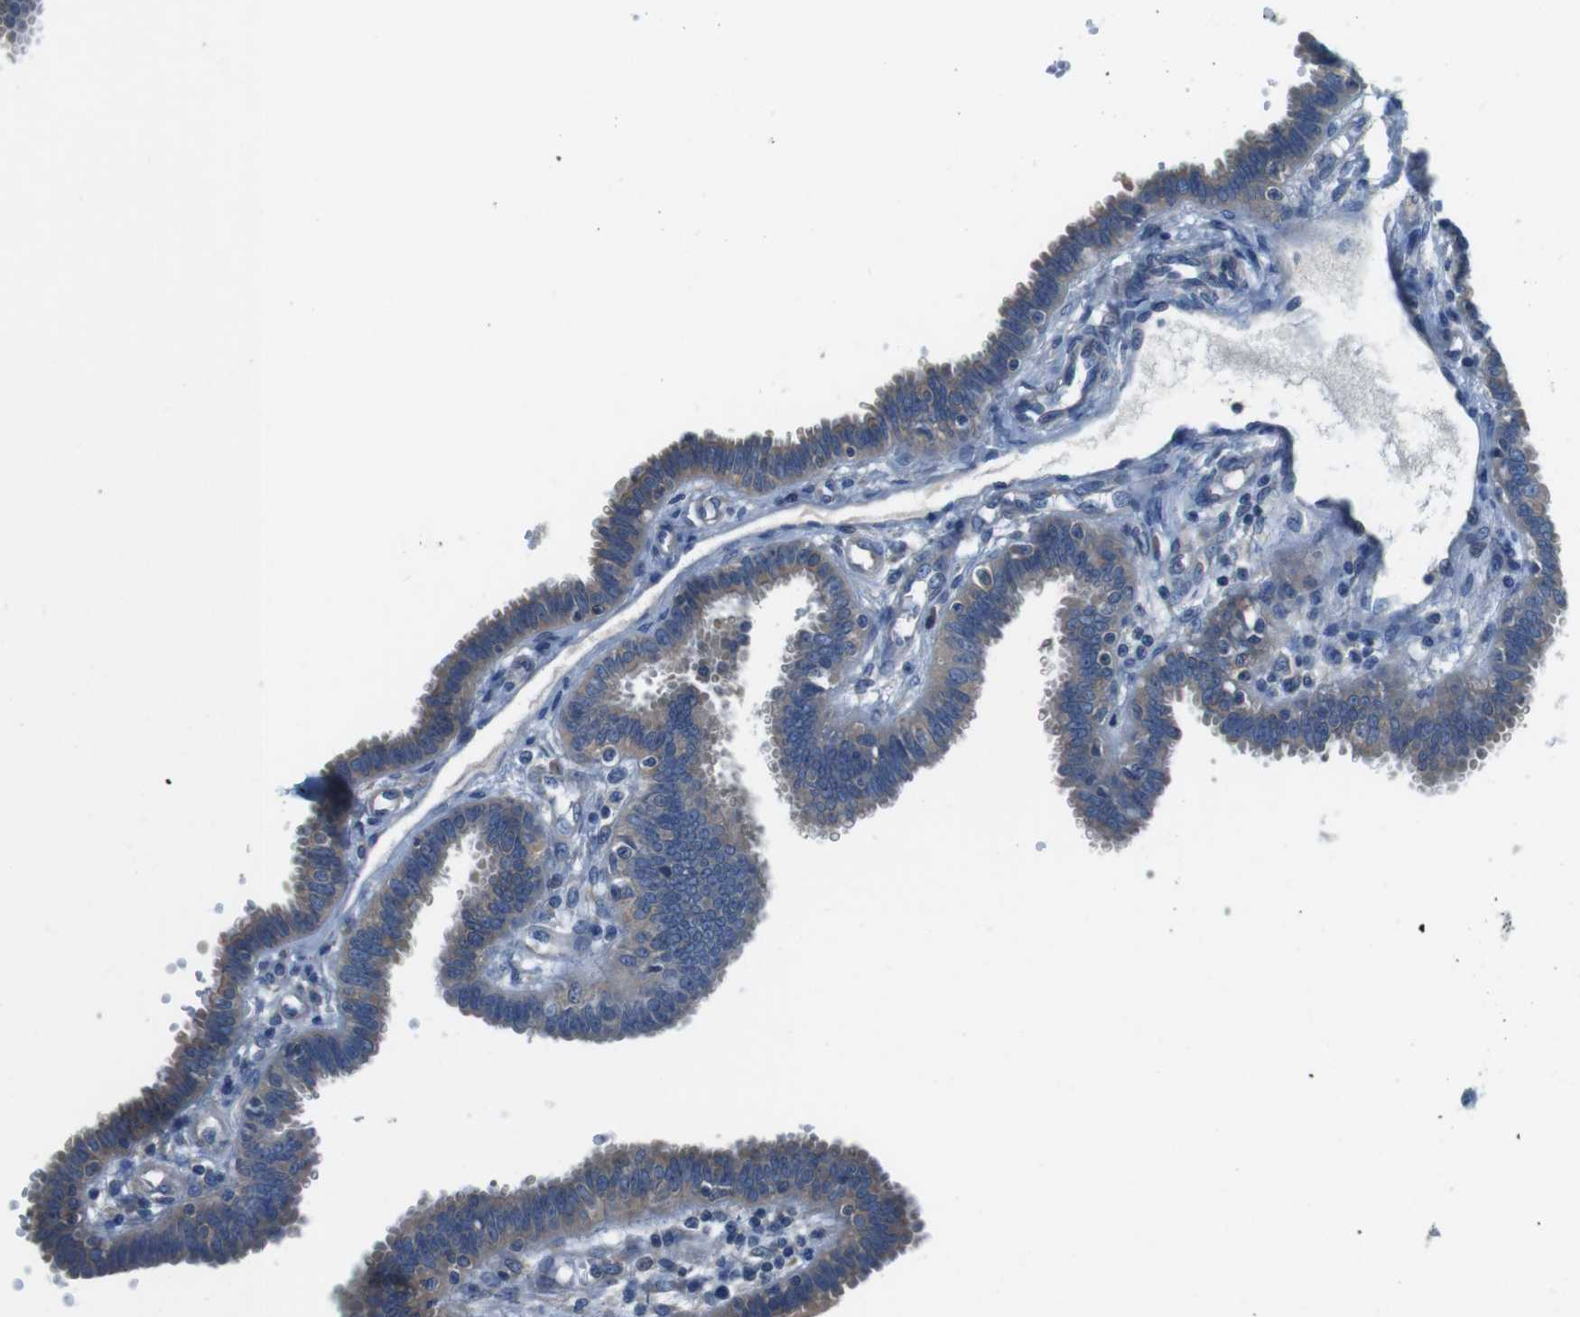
{"staining": {"intensity": "moderate", "quantity": ">75%", "location": "cytoplasmic/membranous"}, "tissue": "fallopian tube", "cell_type": "Glandular cells", "image_type": "normal", "snomed": [{"axis": "morphology", "description": "Normal tissue, NOS"}, {"axis": "topography", "description": "Fallopian tube"}], "caption": "Immunohistochemistry histopathology image of benign fallopian tube stained for a protein (brown), which shows medium levels of moderate cytoplasmic/membranous positivity in about >75% of glandular cells.", "gene": "DENND4C", "patient": {"sex": "female", "age": 32}}